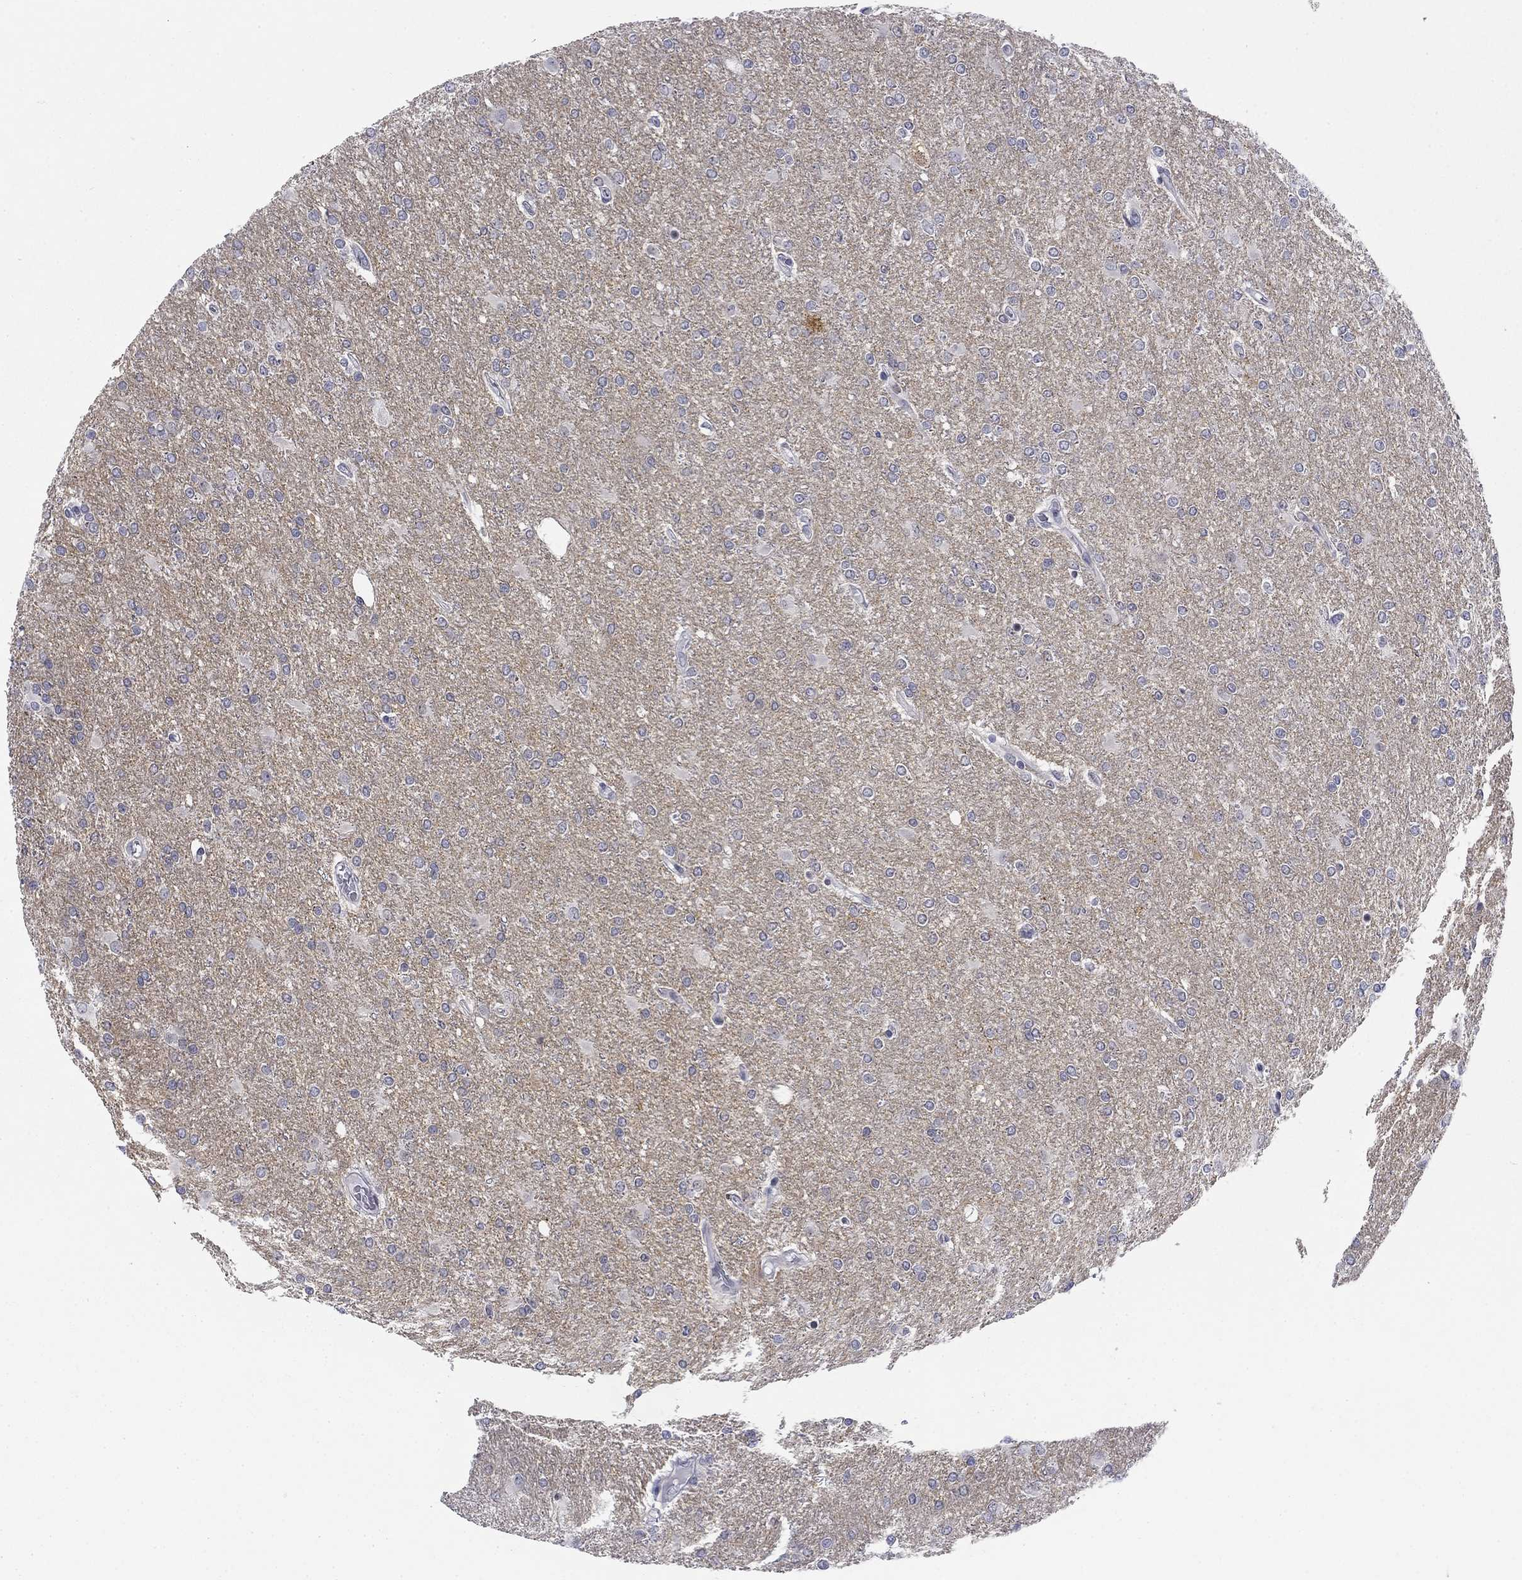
{"staining": {"intensity": "negative", "quantity": "none", "location": "none"}, "tissue": "glioma", "cell_type": "Tumor cells", "image_type": "cancer", "snomed": [{"axis": "morphology", "description": "Glioma, malignant, High grade"}, {"axis": "topography", "description": "Cerebral cortex"}], "caption": "Protein analysis of high-grade glioma (malignant) demonstrates no significant expression in tumor cells.", "gene": "TIGD4", "patient": {"sex": "male", "age": 70}}